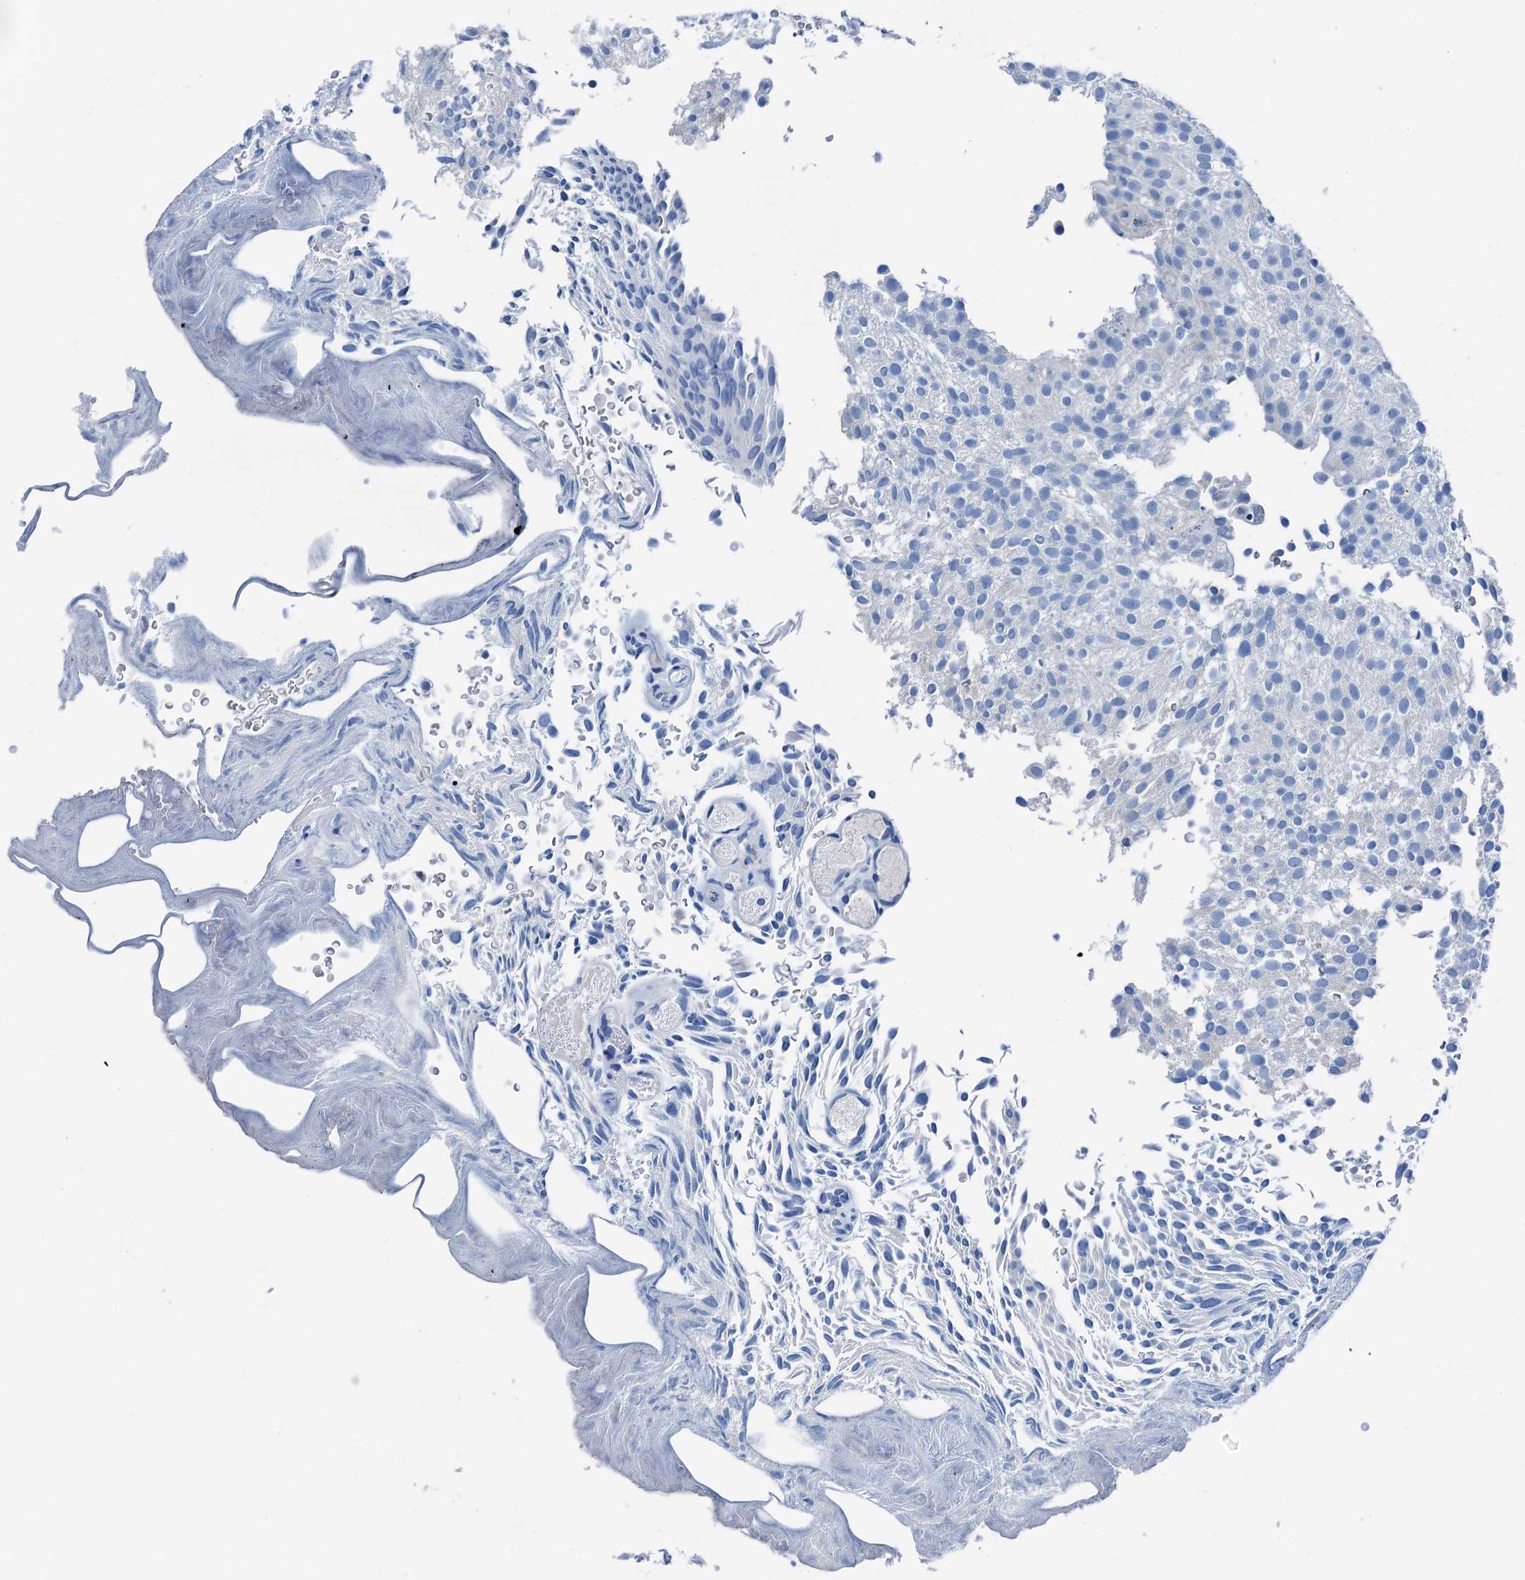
{"staining": {"intensity": "negative", "quantity": "none", "location": "none"}, "tissue": "urothelial cancer", "cell_type": "Tumor cells", "image_type": "cancer", "snomed": [{"axis": "morphology", "description": "Urothelial carcinoma, Low grade"}, {"axis": "topography", "description": "Urinary bladder"}], "caption": "This is an IHC histopathology image of low-grade urothelial carcinoma. There is no staining in tumor cells.", "gene": "C1QTNF4", "patient": {"sex": "male", "age": 78}}